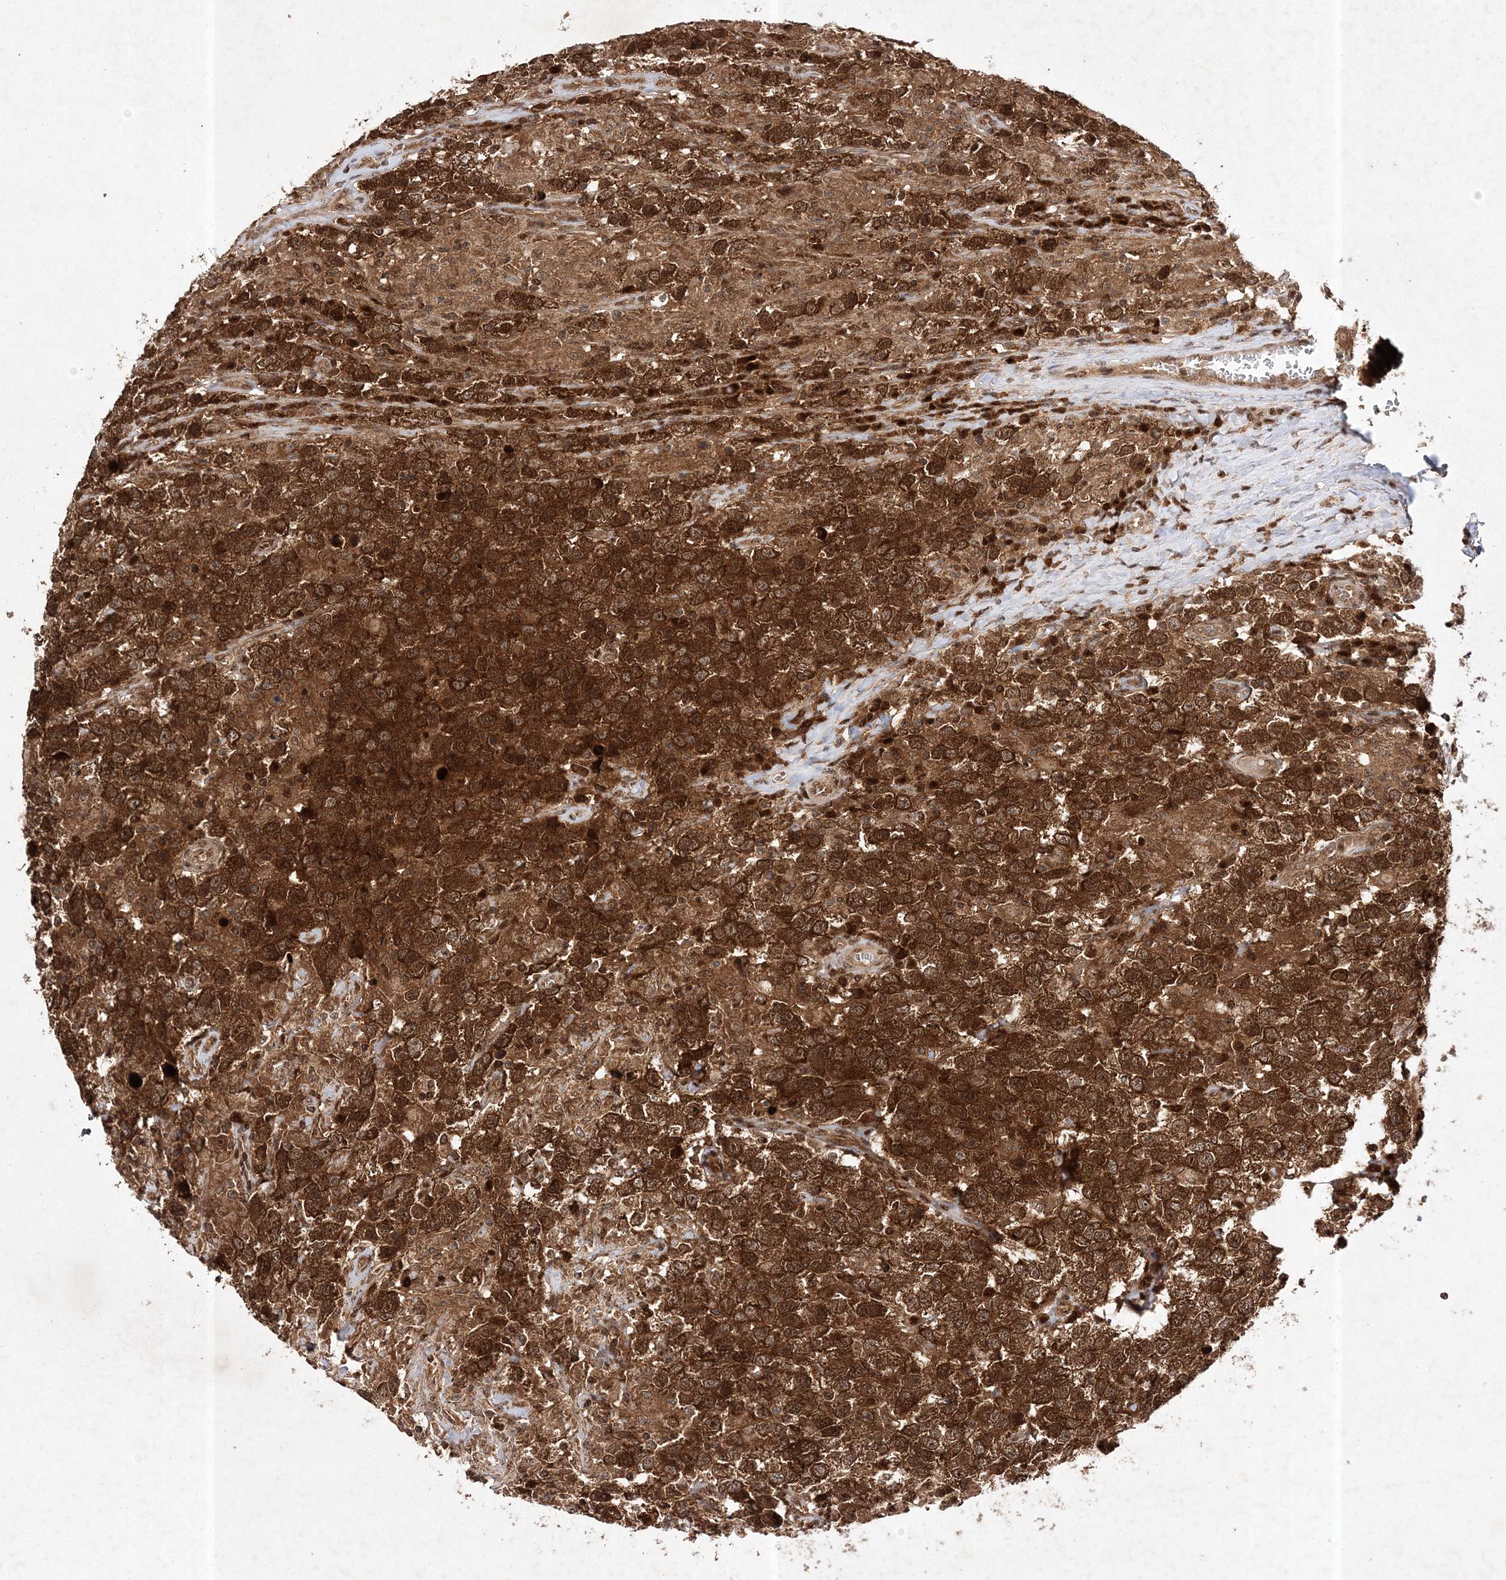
{"staining": {"intensity": "strong", "quantity": ">75%", "location": "cytoplasmic/membranous,nuclear"}, "tissue": "testis cancer", "cell_type": "Tumor cells", "image_type": "cancer", "snomed": [{"axis": "morphology", "description": "Seminoma, NOS"}, {"axis": "topography", "description": "Testis"}], "caption": "A brown stain shows strong cytoplasmic/membranous and nuclear expression of a protein in testis cancer (seminoma) tumor cells.", "gene": "NIF3L1", "patient": {"sex": "male", "age": 41}}